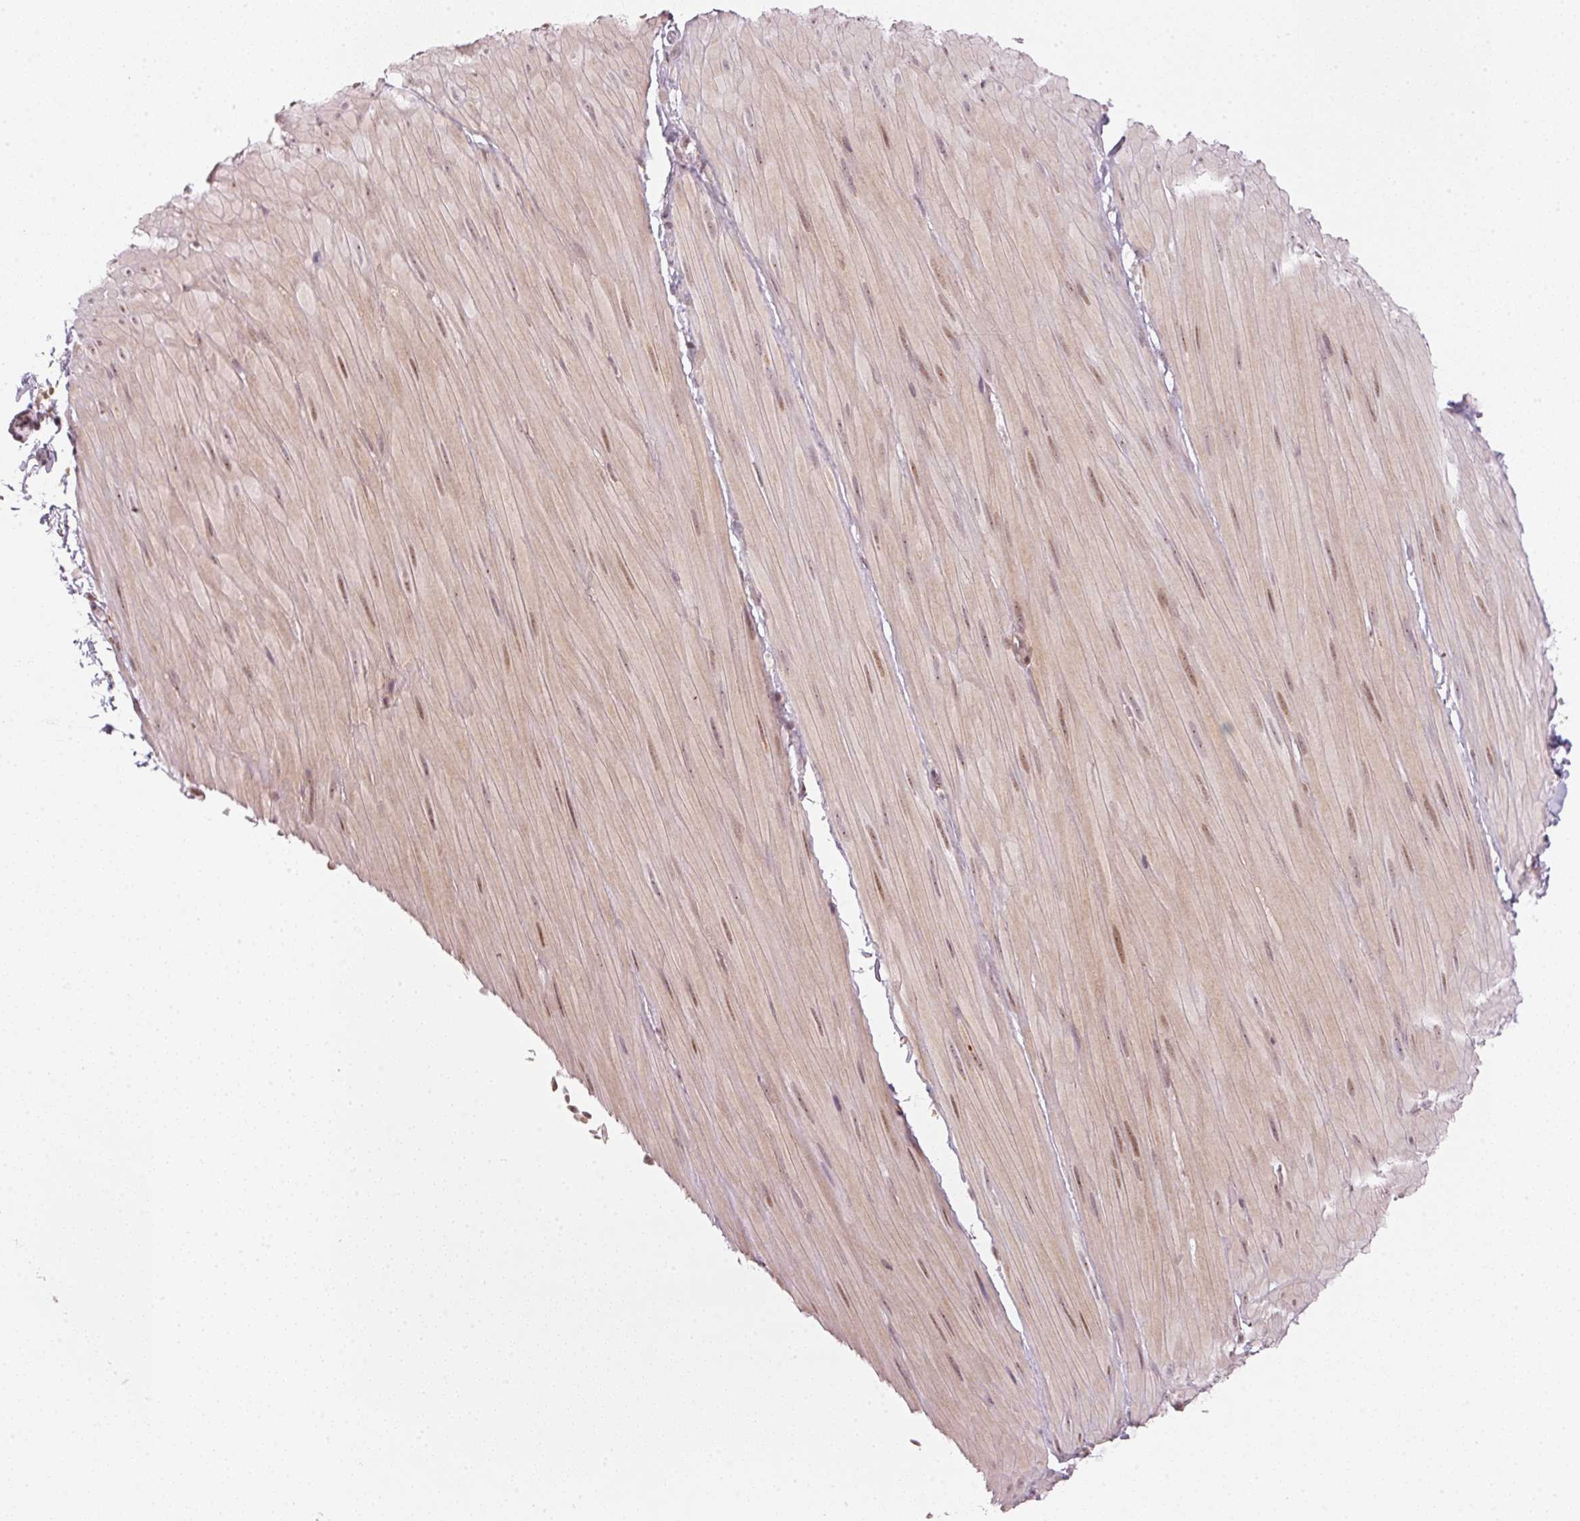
{"staining": {"intensity": "negative", "quantity": "none", "location": "none"}, "tissue": "adipose tissue", "cell_type": "Adipocytes", "image_type": "normal", "snomed": [{"axis": "morphology", "description": "Normal tissue, NOS"}, {"axis": "topography", "description": "Smooth muscle"}, {"axis": "topography", "description": "Peripheral nerve tissue"}], "caption": "Immunohistochemistry image of normal human adipose tissue stained for a protein (brown), which shows no staining in adipocytes. Nuclei are stained in blue.", "gene": "KAT6A", "patient": {"sex": "male", "age": 58}}